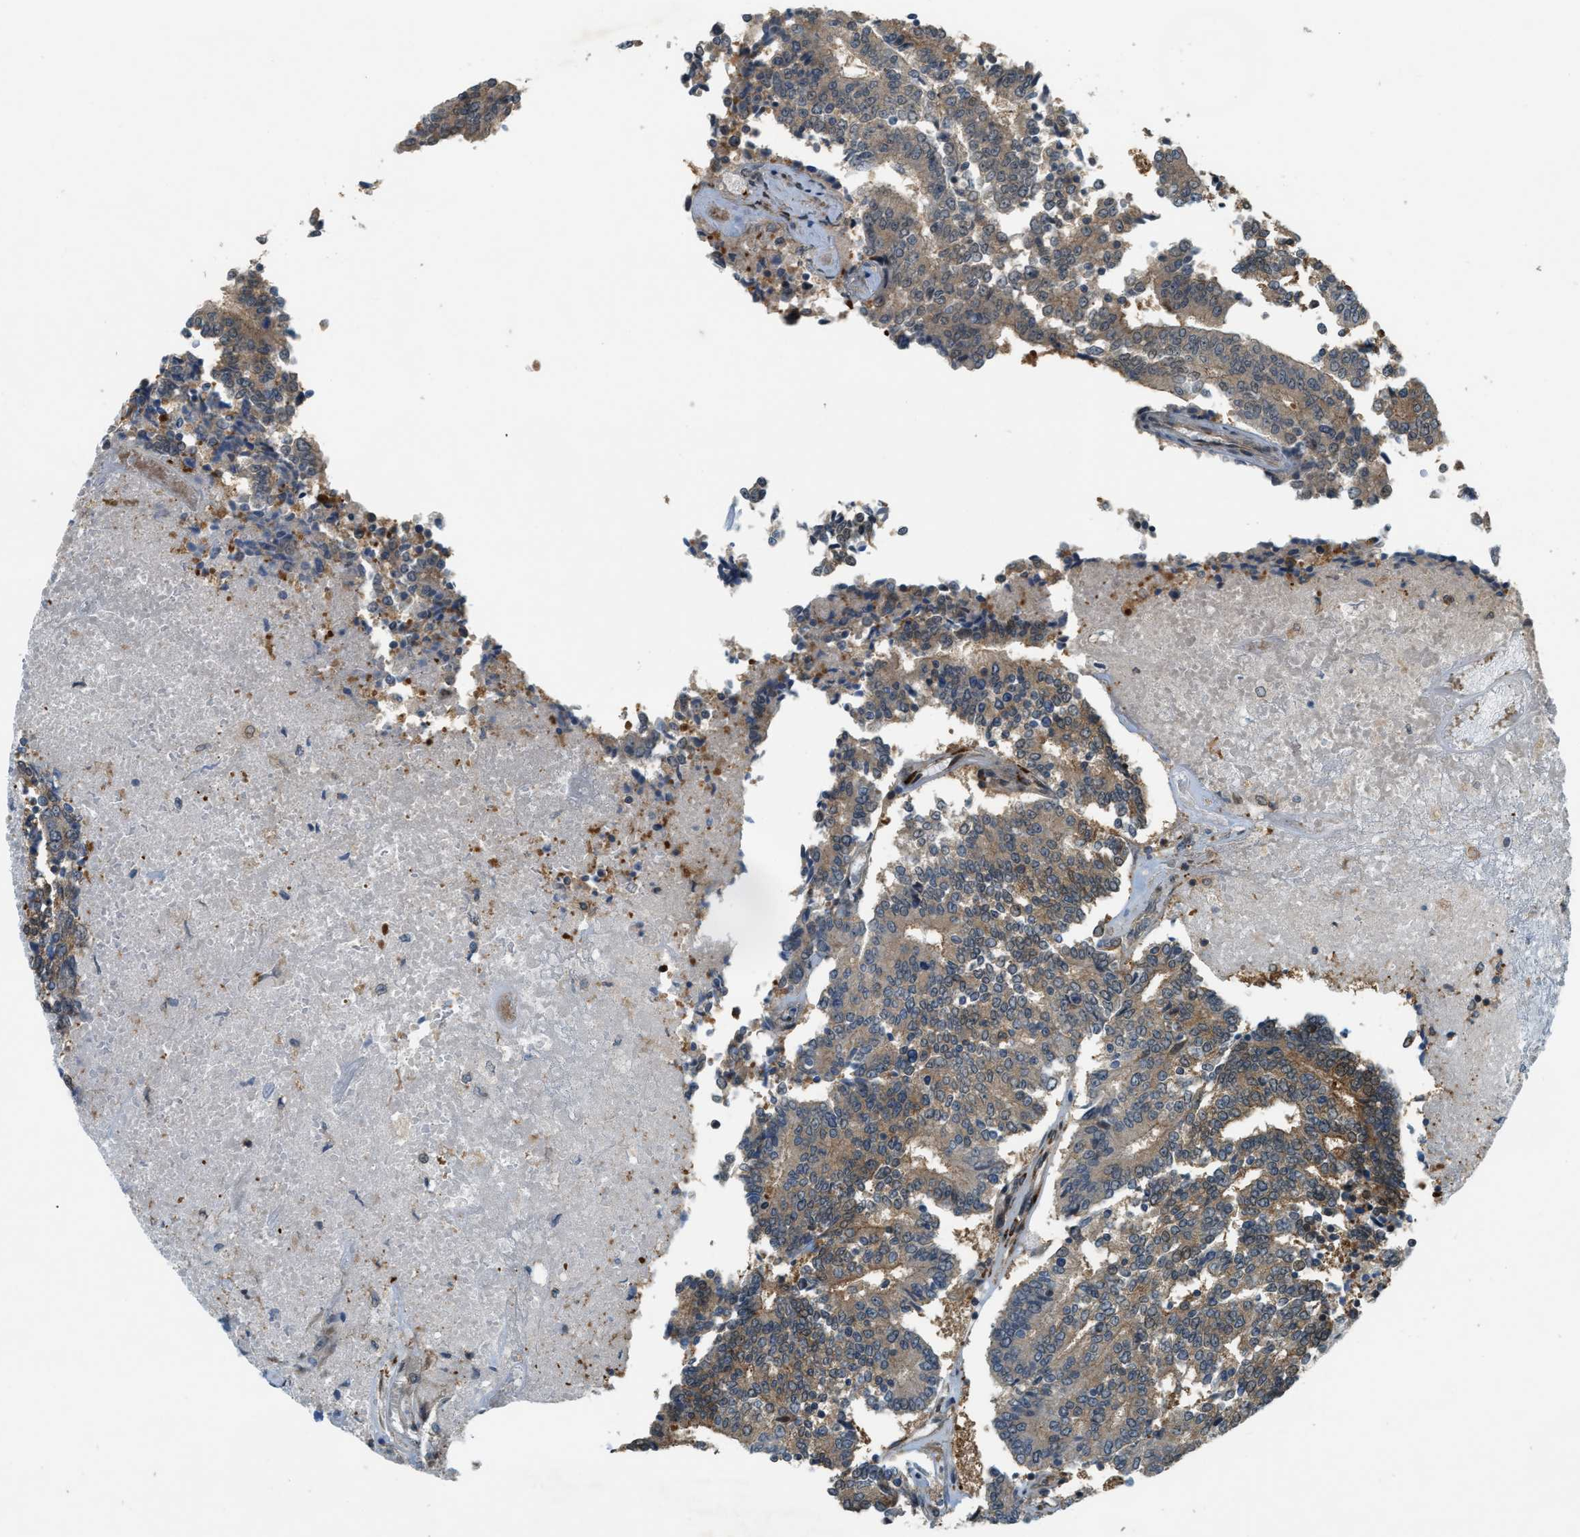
{"staining": {"intensity": "moderate", "quantity": ">75%", "location": "cytoplasmic/membranous"}, "tissue": "prostate cancer", "cell_type": "Tumor cells", "image_type": "cancer", "snomed": [{"axis": "morphology", "description": "Normal tissue, NOS"}, {"axis": "morphology", "description": "Adenocarcinoma, High grade"}, {"axis": "topography", "description": "Prostate"}, {"axis": "topography", "description": "Seminal veicle"}], "caption": "An IHC image of tumor tissue is shown. Protein staining in brown highlights moderate cytoplasmic/membranous positivity in adenocarcinoma (high-grade) (prostate) within tumor cells.", "gene": "PDCL3", "patient": {"sex": "male", "age": 55}}